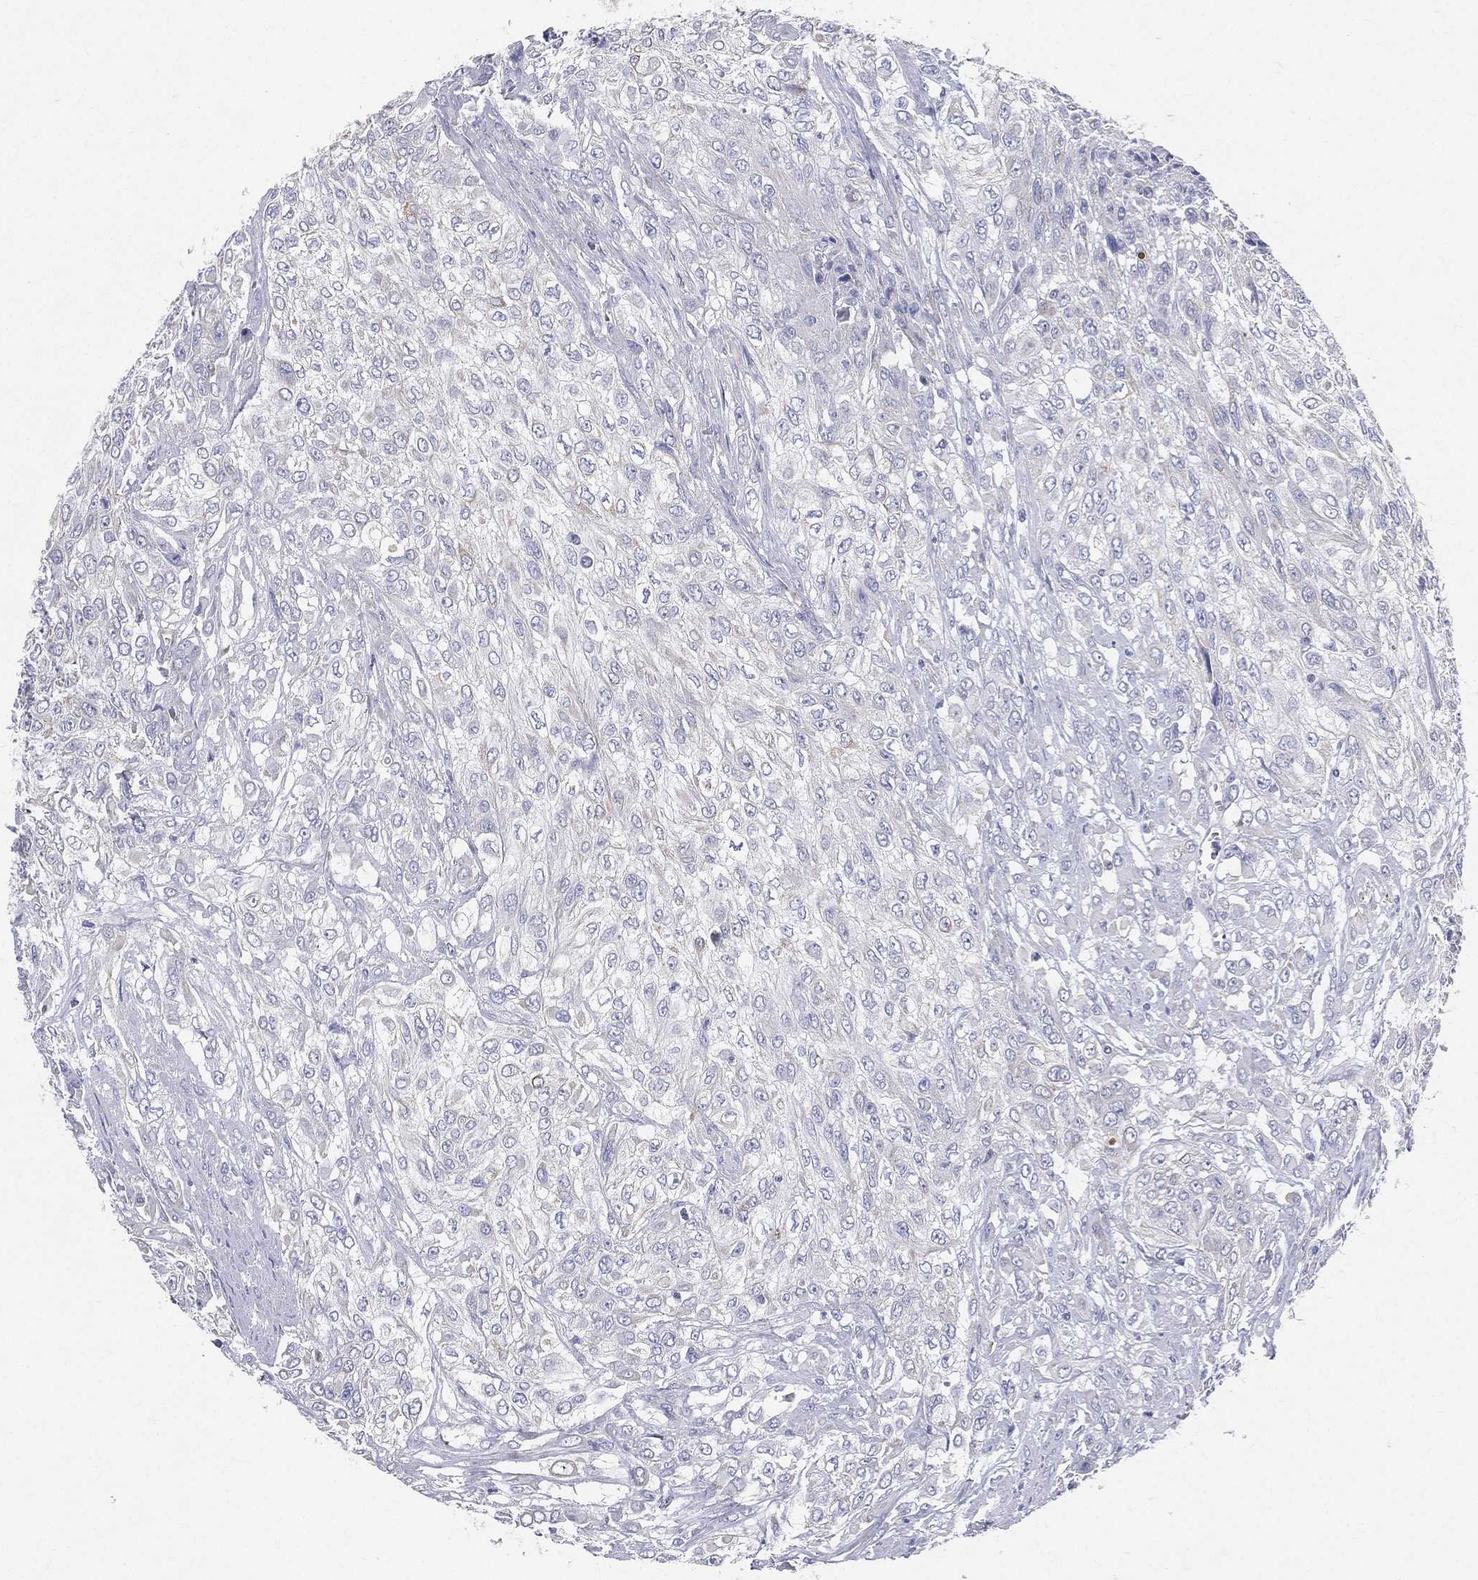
{"staining": {"intensity": "negative", "quantity": "none", "location": "none"}, "tissue": "urothelial cancer", "cell_type": "Tumor cells", "image_type": "cancer", "snomed": [{"axis": "morphology", "description": "Urothelial carcinoma, High grade"}, {"axis": "topography", "description": "Urinary bladder"}], "caption": "Tumor cells are negative for protein expression in human urothelial carcinoma (high-grade).", "gene": "PWWP3A", "patient": {"sex": "male", "age": 57}}